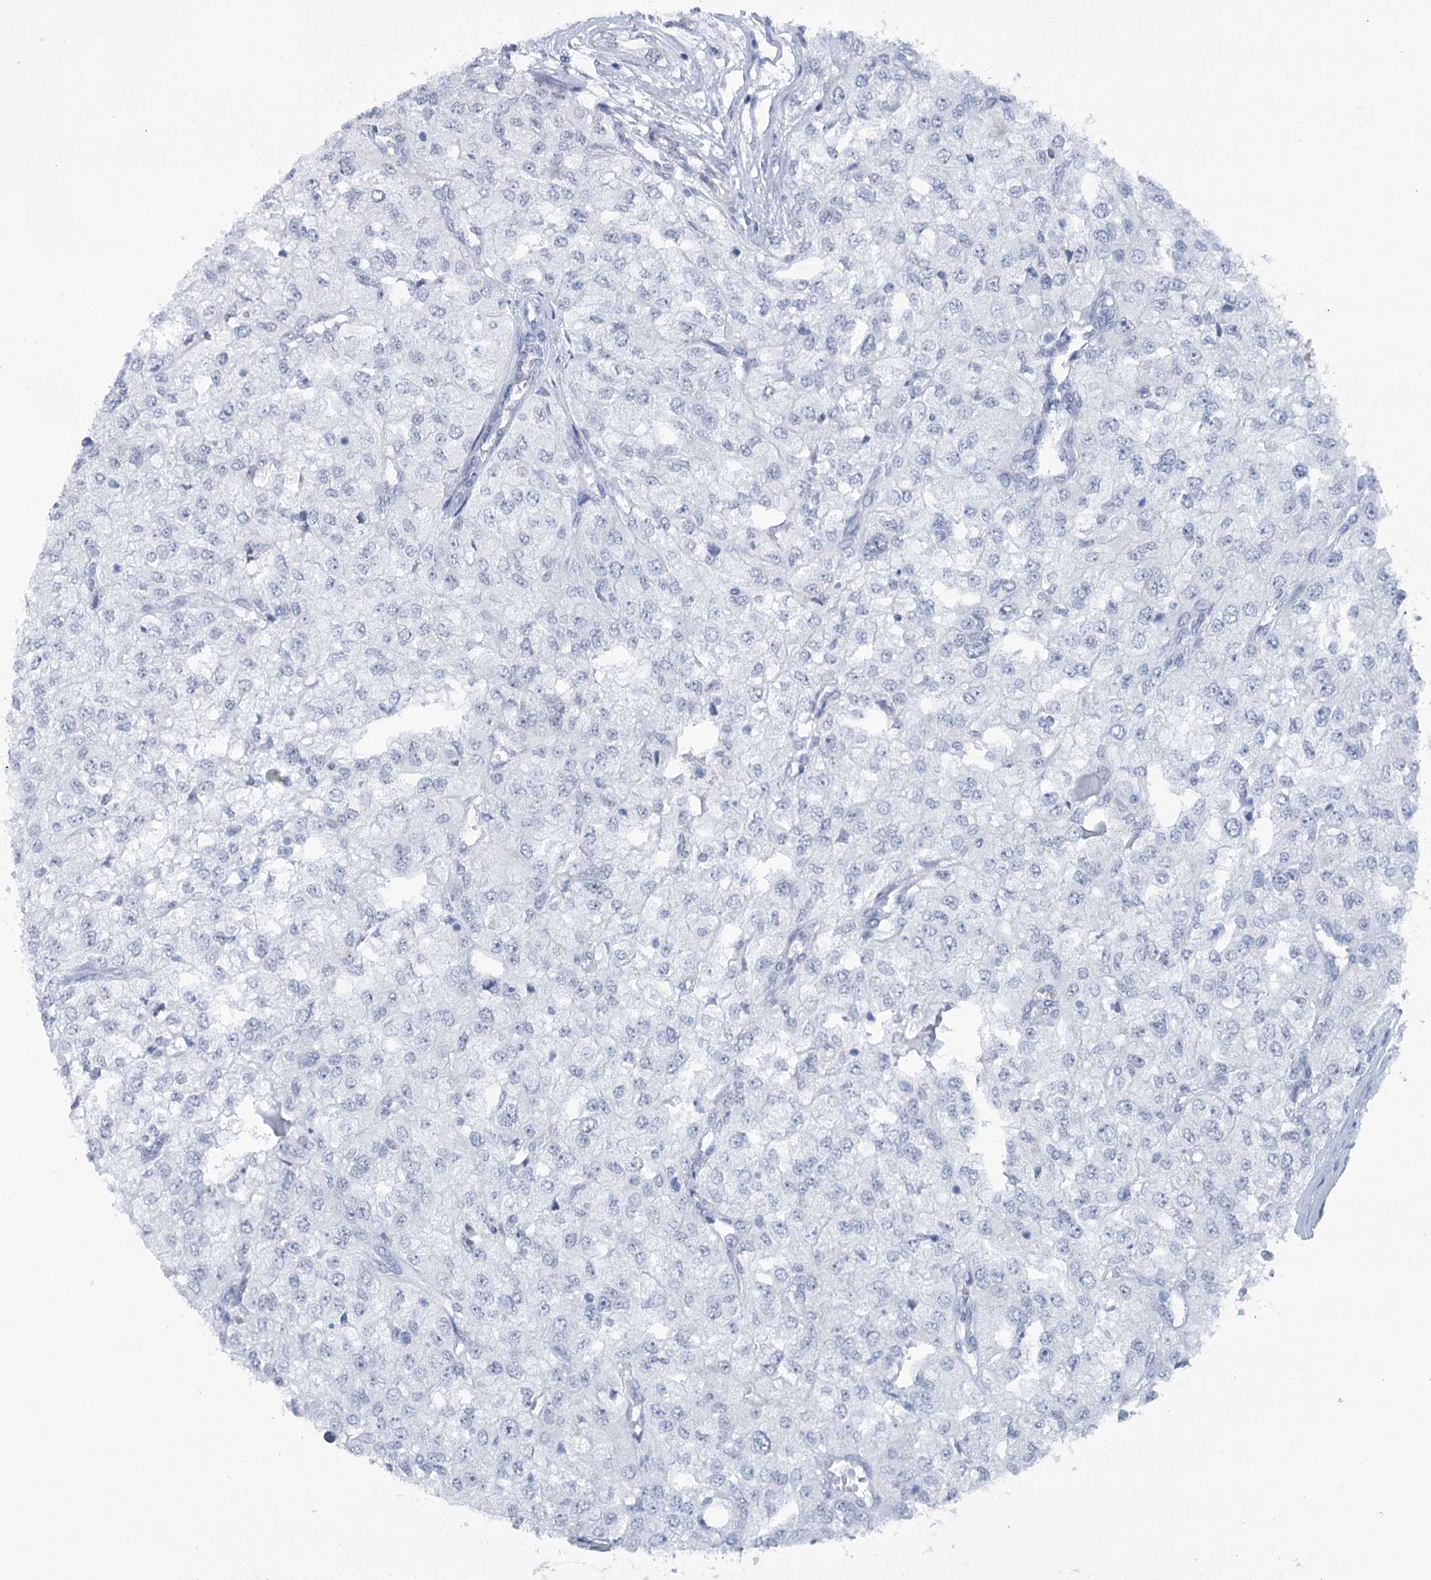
{"staining": {"intensity": "negative", "quantity": "none", "location": "none"}, "tissue": "renal cancer", "cell_type": "Tumor cells", "image_type": "cancer", "snomed": [{"axis": "morphology", "description": "Adenocarcinoma, NOS"}, {"axis": "topography", "description": "Kidney"}], "caption": "Immunohistochemistry (IHC) of renal adenocarcinoma exhibits no expression in tumor cells.", "gene": "HNRNPA0", "patient": {"sex": "female", "age": 54}}